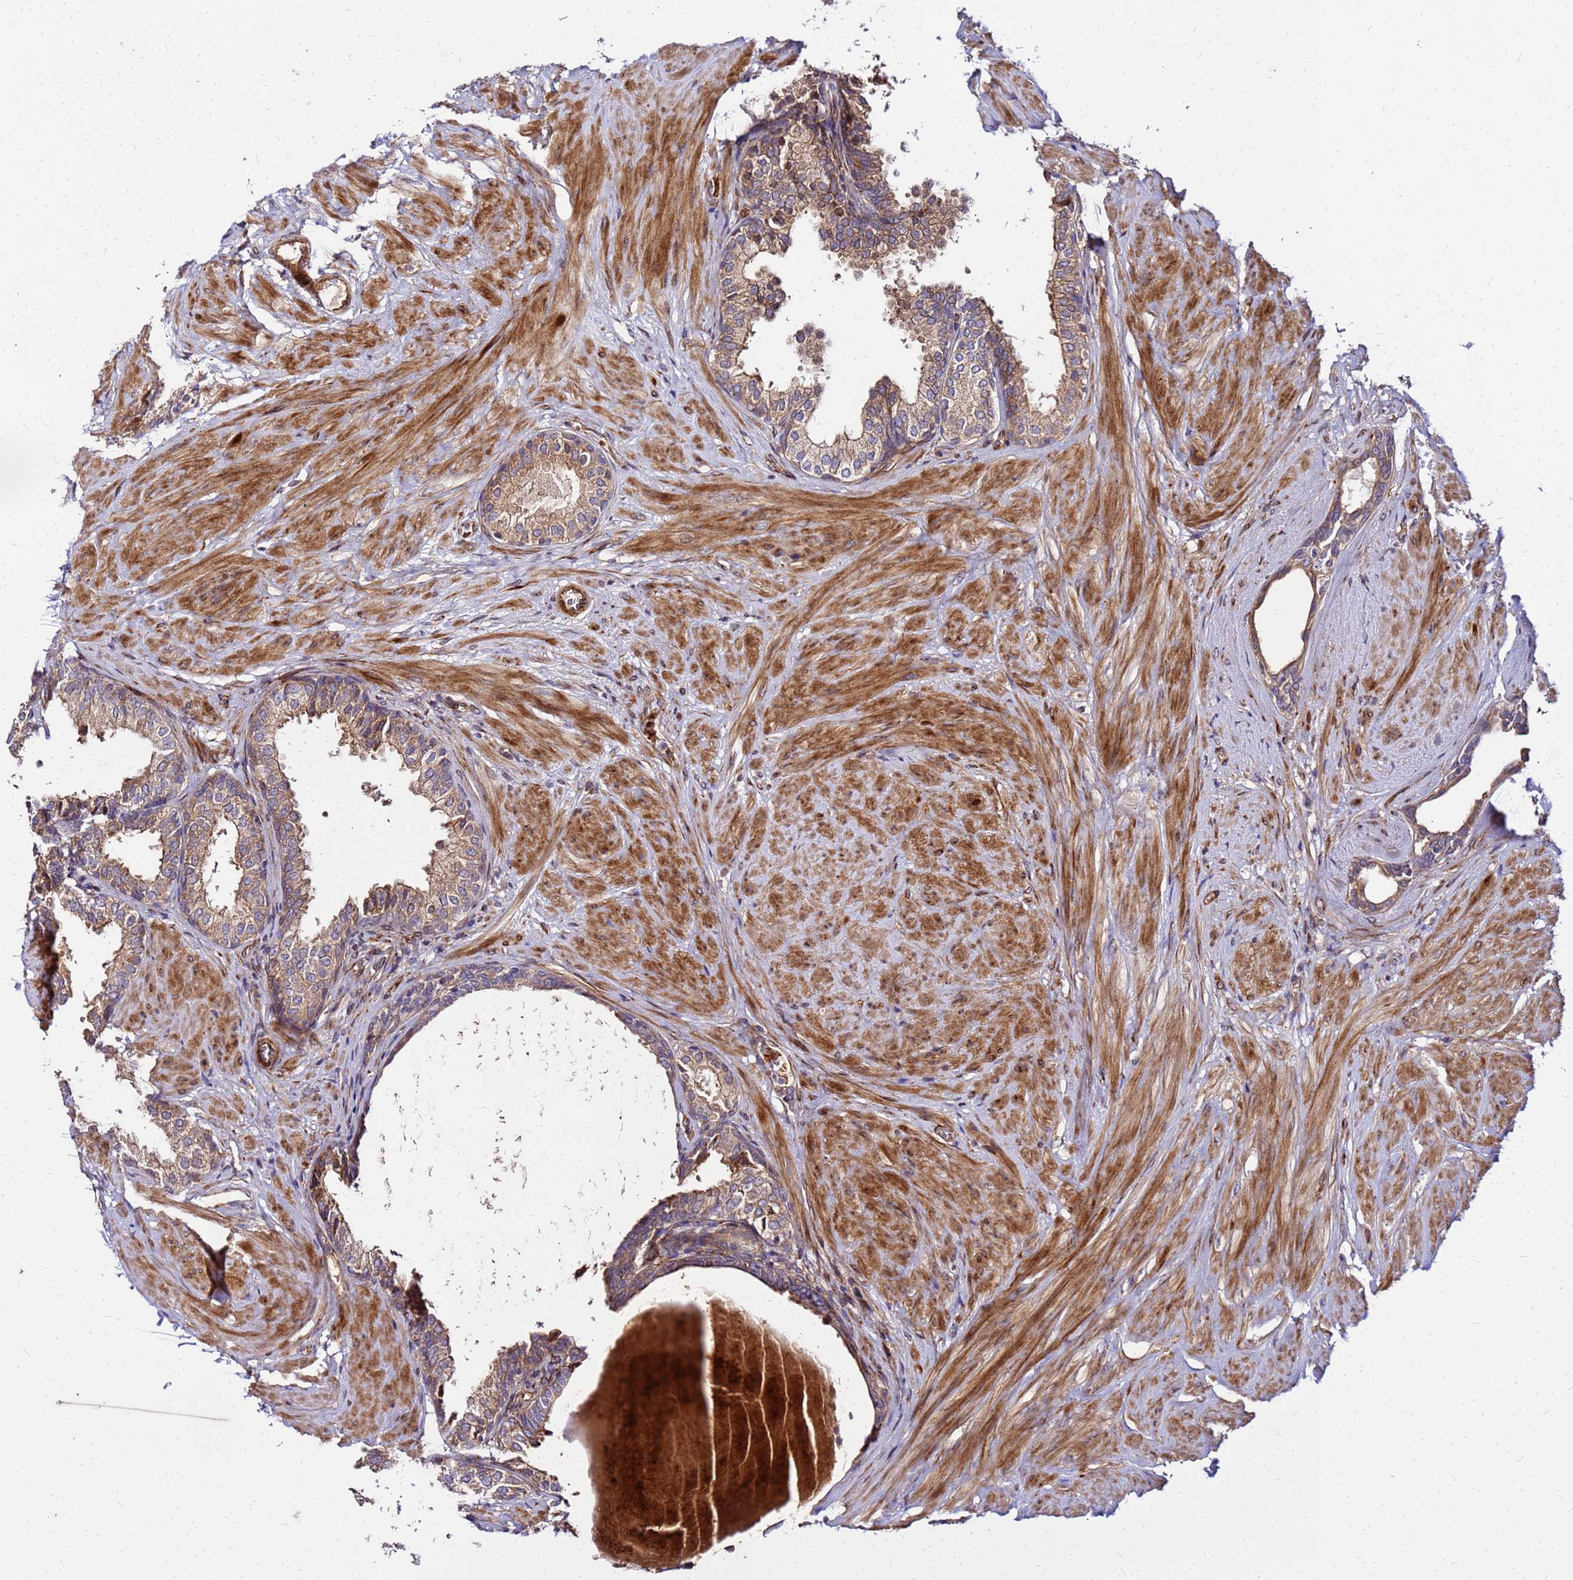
{"staining": {"intensity": "strong", "quantity": ">75%", "location": "cytoplasmic/membranous"}, "tissue": "prostate", "cell_type": "Glandular cells", "image_type": "normal", "snomed": [{"axis": "morphology", "description": "Normal tissue, NOS"}, {"axis": "topography", "description": "Prostate"}], "caption": "Immunohistochemical staining of benign prostate reveals strong cytoplasmic/membranous protein staining in about >75% of glandular cells. The staining was performed using DAB, with brown indicating positive protein expression. Nuclei are stained blue with hematoxylin.", "gene": "WWC2", "patient": {"sex": "male", "age": 48}}